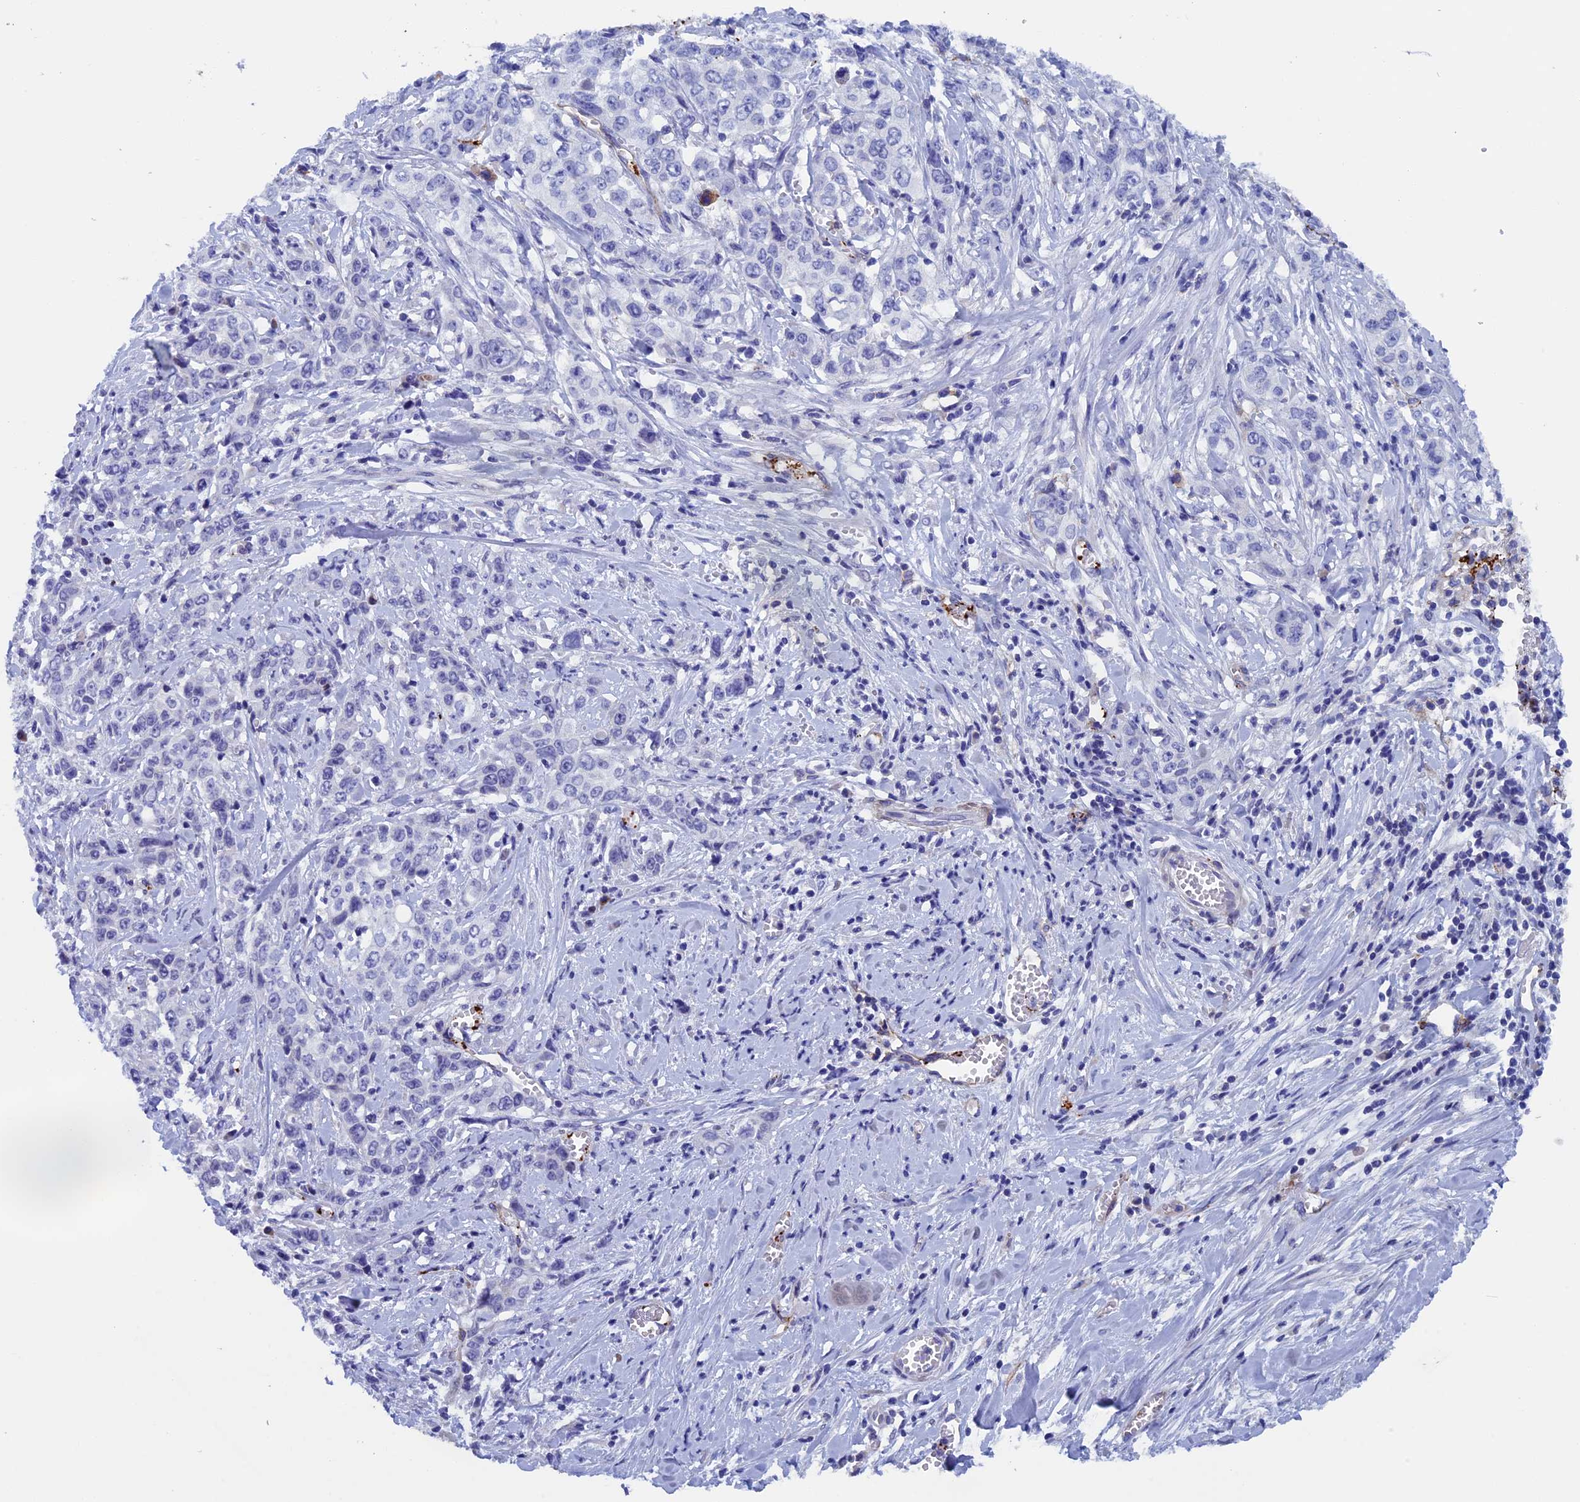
{"staining": {"intensity": "negative", "quantity": "none", "location": "none"}, "tissue": "stomach cancer", "cell_type": "Tumor cells", "image_type": "cancer", "snomed": [{"axis": "morphology", "description": "Adenocarcinoma, NOS"}, {"axis": "topography", "description": "Stomach, upper"}], "caption": "DAB immunohistochemical staining of human stomach cancer displays no significant positivity in tumor cells.", "gene": "INSYN1", "patient": {"sex": "male", "age": 62}}